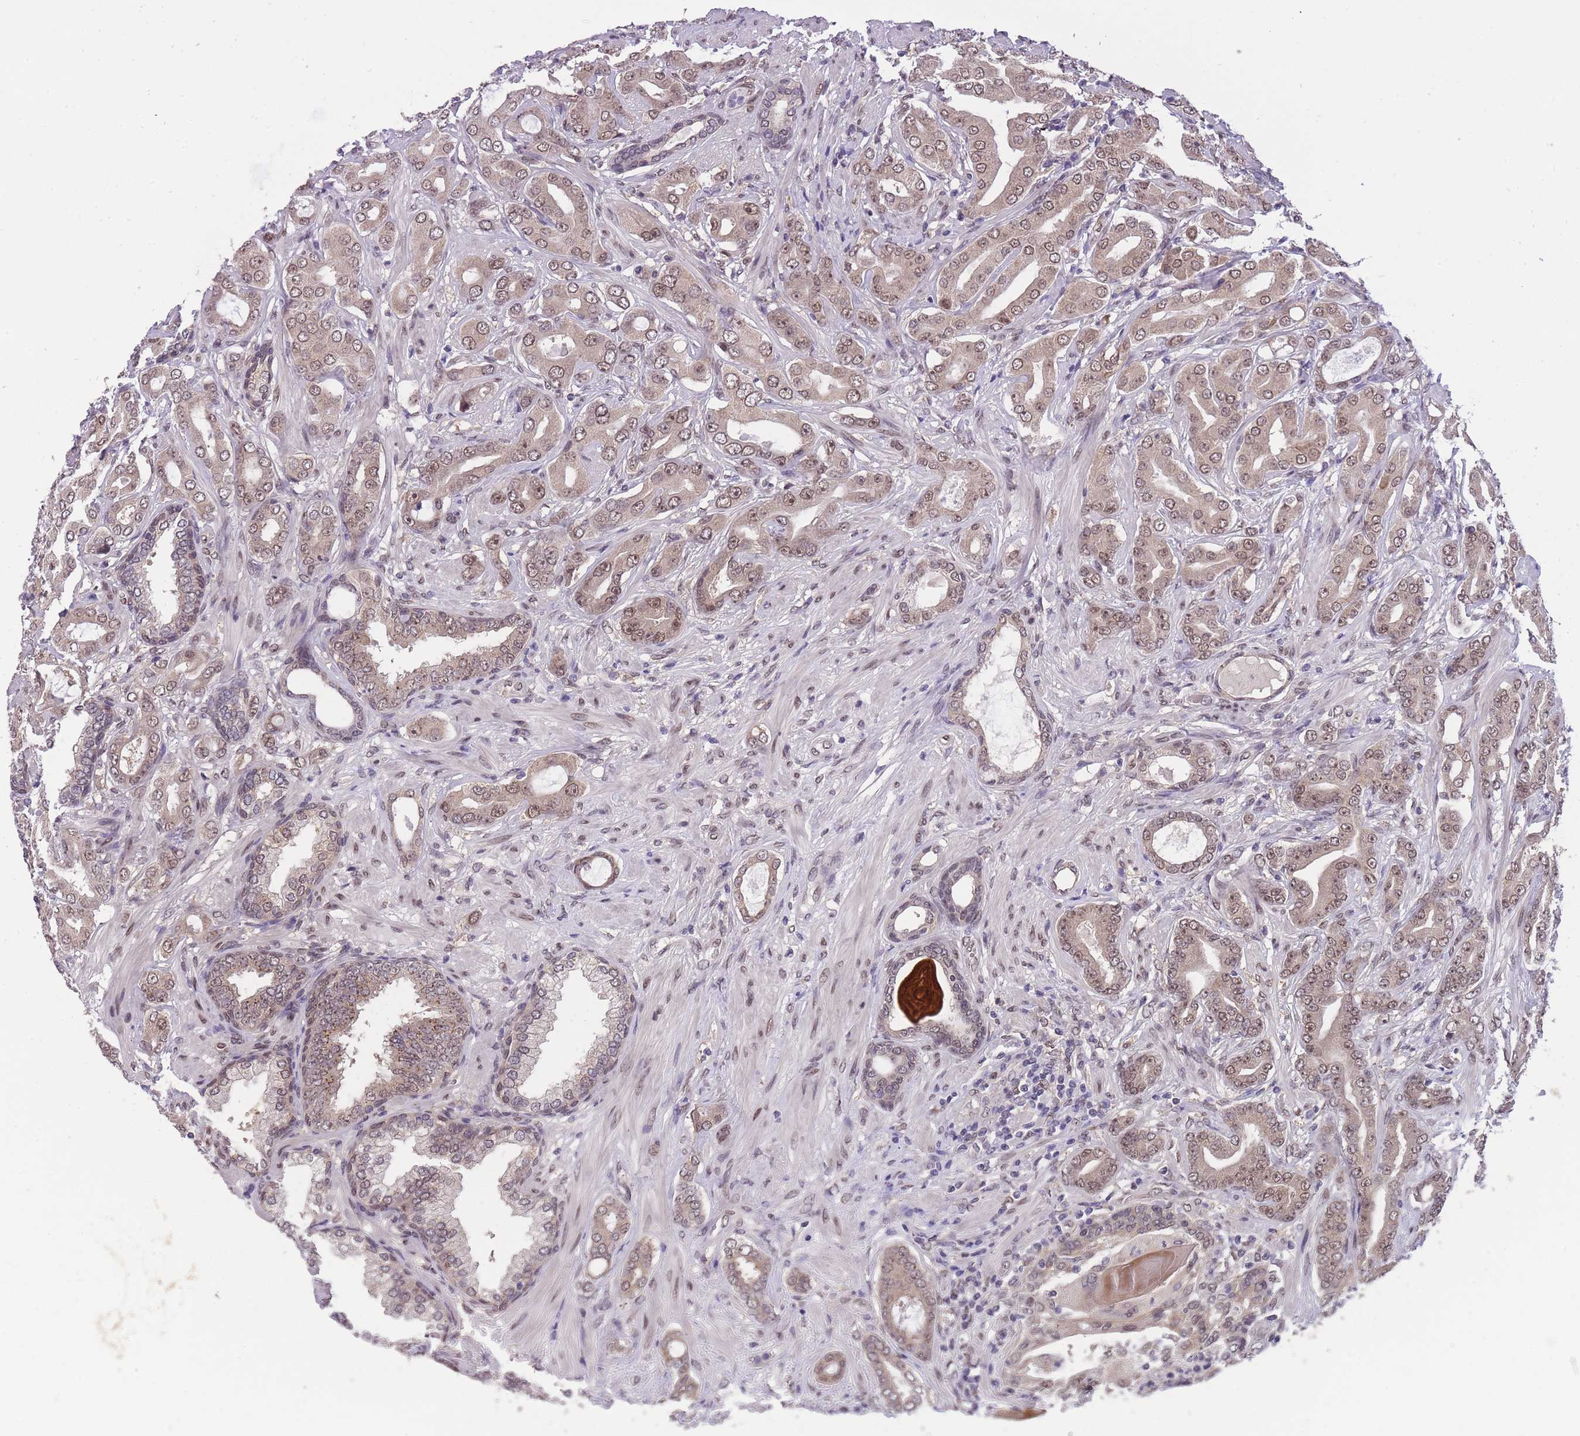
{"staining": {"intensity": "weak", "quantity": ">75%", "location": "cytoplasmic/membranous,nuclear"}, "tissue": "prostate cancer", "cell_type": "Tumor cells", "image_type": "cancer", "snomed": [{"axis": "morphology", "description": "Adenocarcinoma, Low grade"}, {"axis": "topography", "description": "Prostate"}], "caption": "High-power microscopy captured an immunohistochemistry photomicrograph of prostate cancer, revealing weak cytoplasmic/membranous and nuclear positivity in about >75% of tumor cells.", "gene": "CDIP1", "patient": {"sex": "male", "age": 57}}